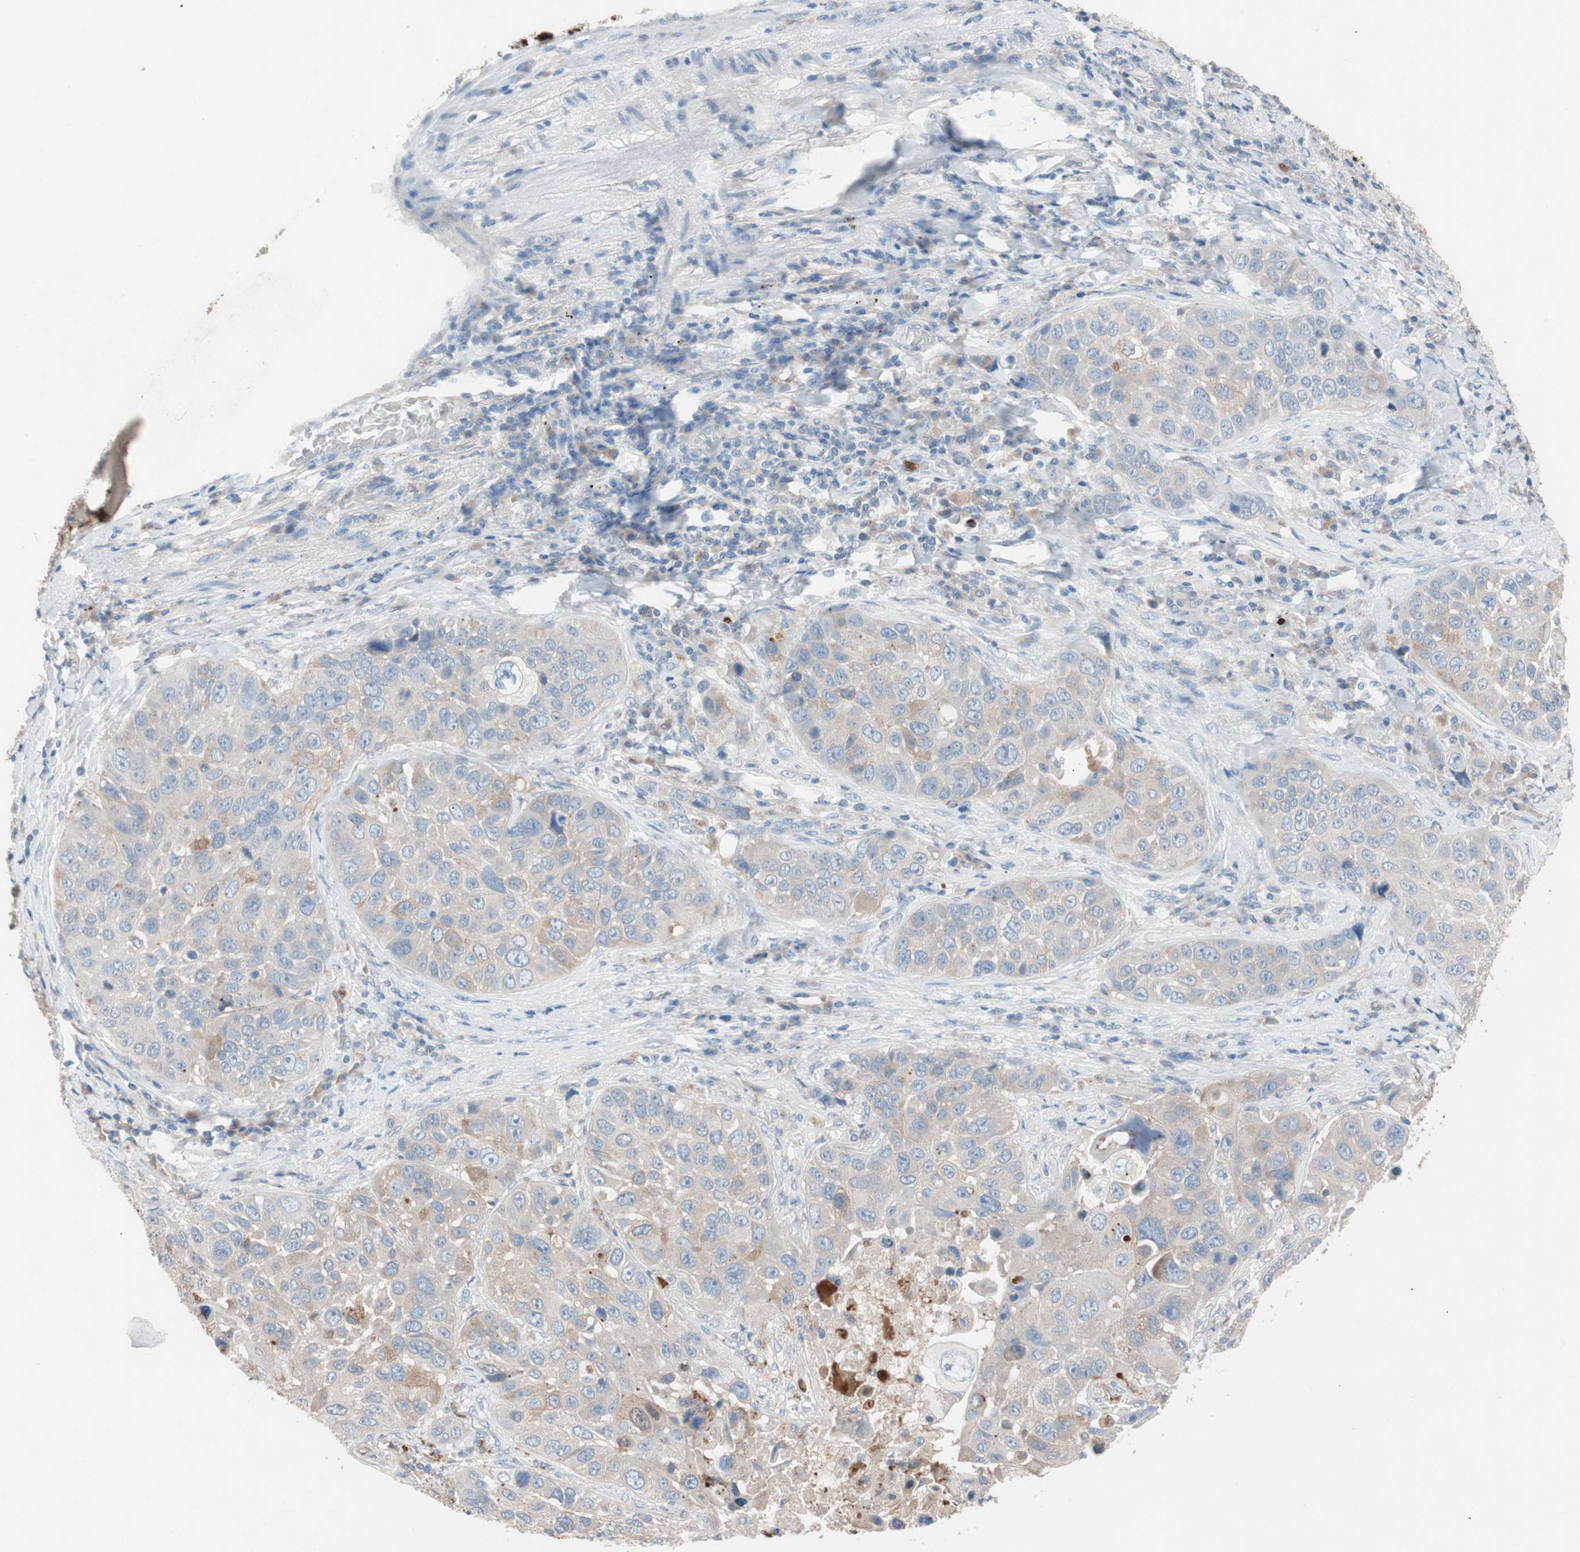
{"staining": {"intensity": "weak", "quantity": ">75%", "location": "cytoplasmic/membranous"}, "tissue": "lung cancer", "cell_type": "Tumor cells", "image_type": "cancer", "snomed": [{"axis": "morphology", "description": "Squamous cell carcinoma, NOS"}, {"axis": "topography", "description": "Lung"}], "caption": "Immunohistochemistry (IHC) image of neoplastic tissue: human lung cancer (squamous cell carcinoma) stained using IHC shows low levels of weak protein expression localized specifically in the cytoplasmic/membranous of tumor cells, appearing as a cytoplasmic/membranous brown color.", "gene": "CLEC4D", "patient": {"sex": "male", "age": 57}}